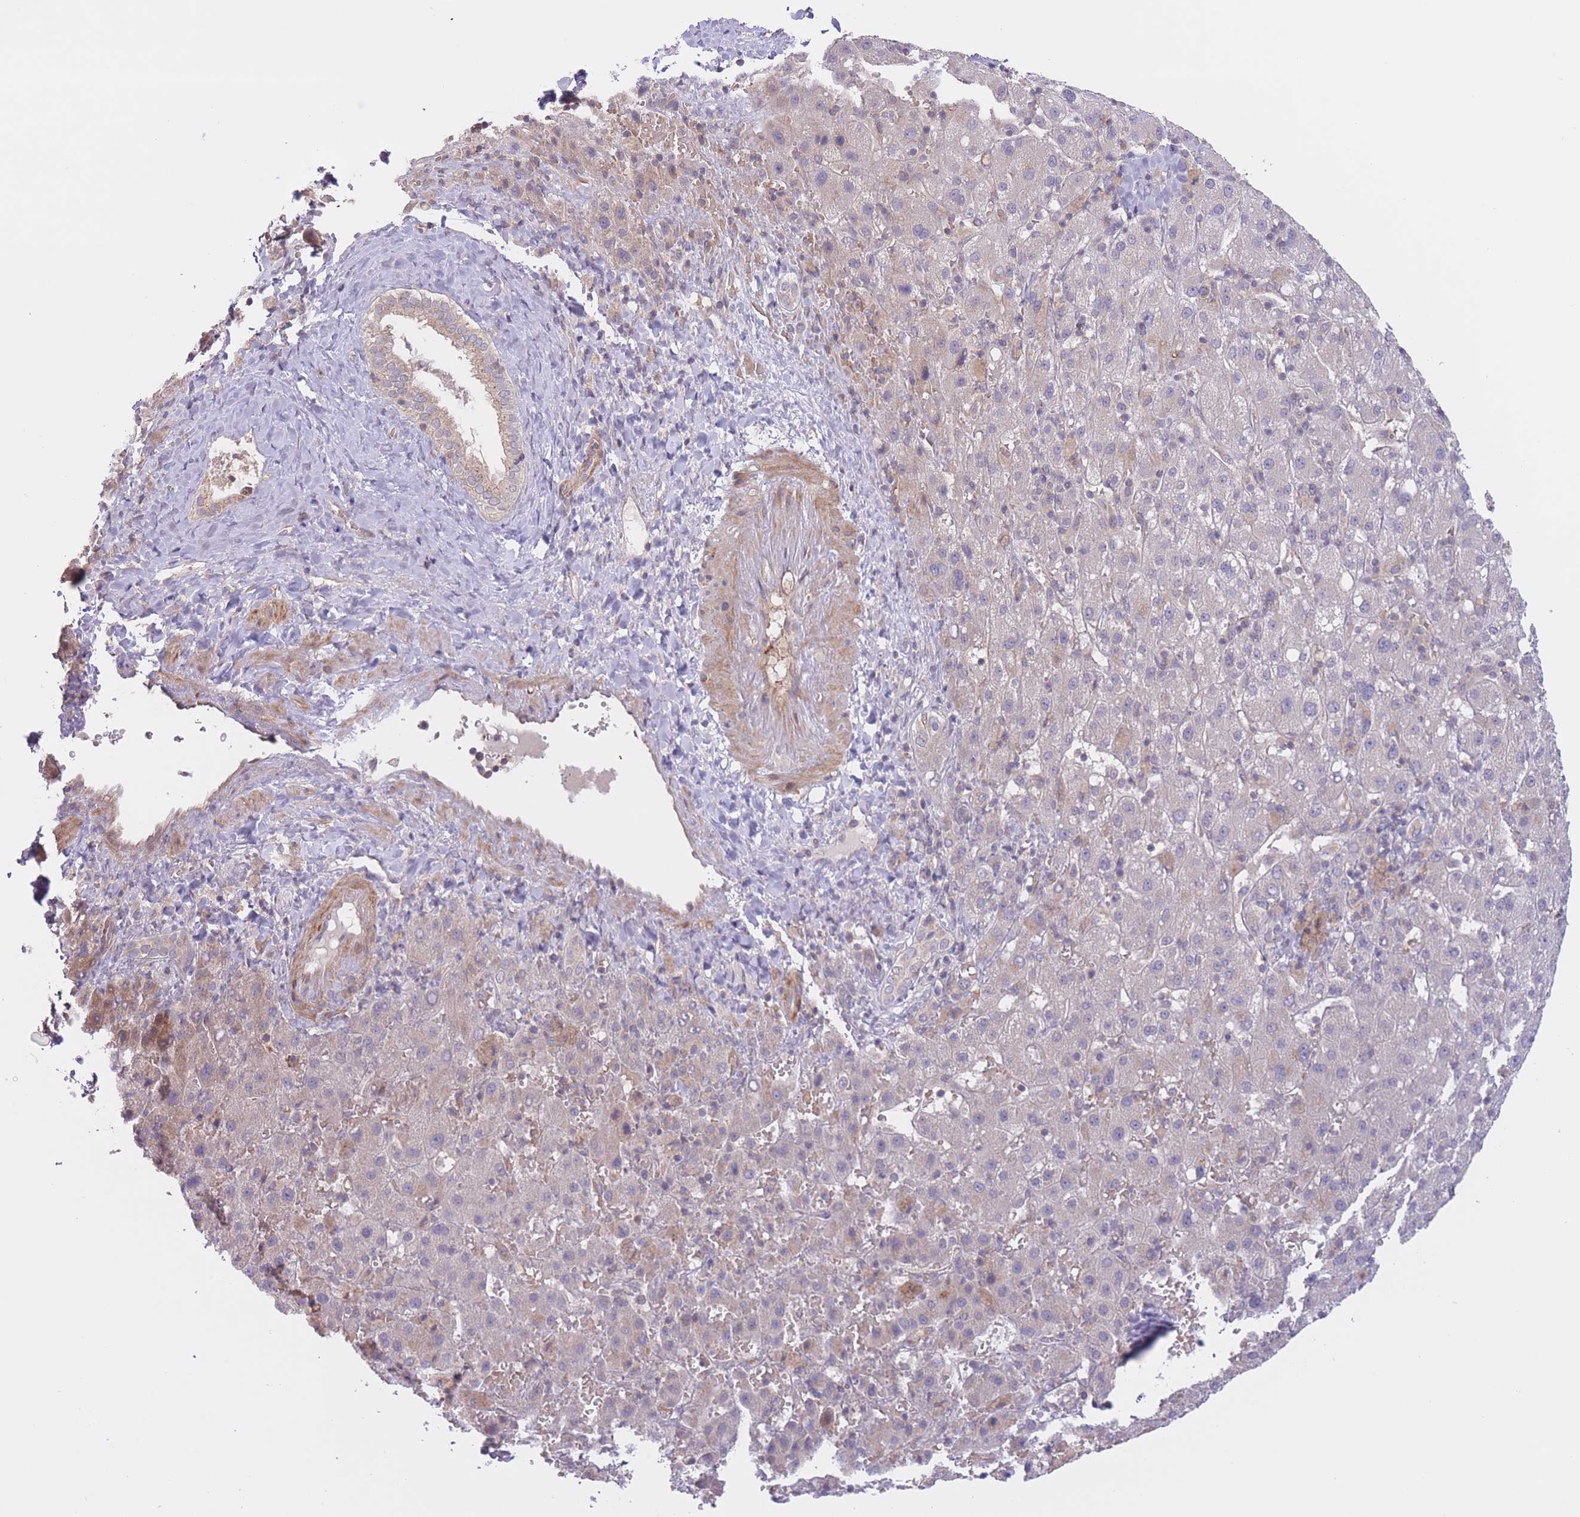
{"staining": {"intensity": "weak", "quantity": "<25%", "location": "cytoplasmic/membranous"}, "tissue": "liver cancer", "cell_type": "Tumor cells", "image_type": "cancer", "snomed": [{"axis": "morphology", "description": "Carcinoma, Hepatocellular, NOS"}, {"axis": "topography", "description": "Liver"}], "caption": "IHC micrograph of neoplastic tissue: human liver hepatocellular carcinoma stained with DAB displays no significant protein positivity in tumor cells.", "gene": "FUT5", "patient": {"sex": "female", "age": 58}}